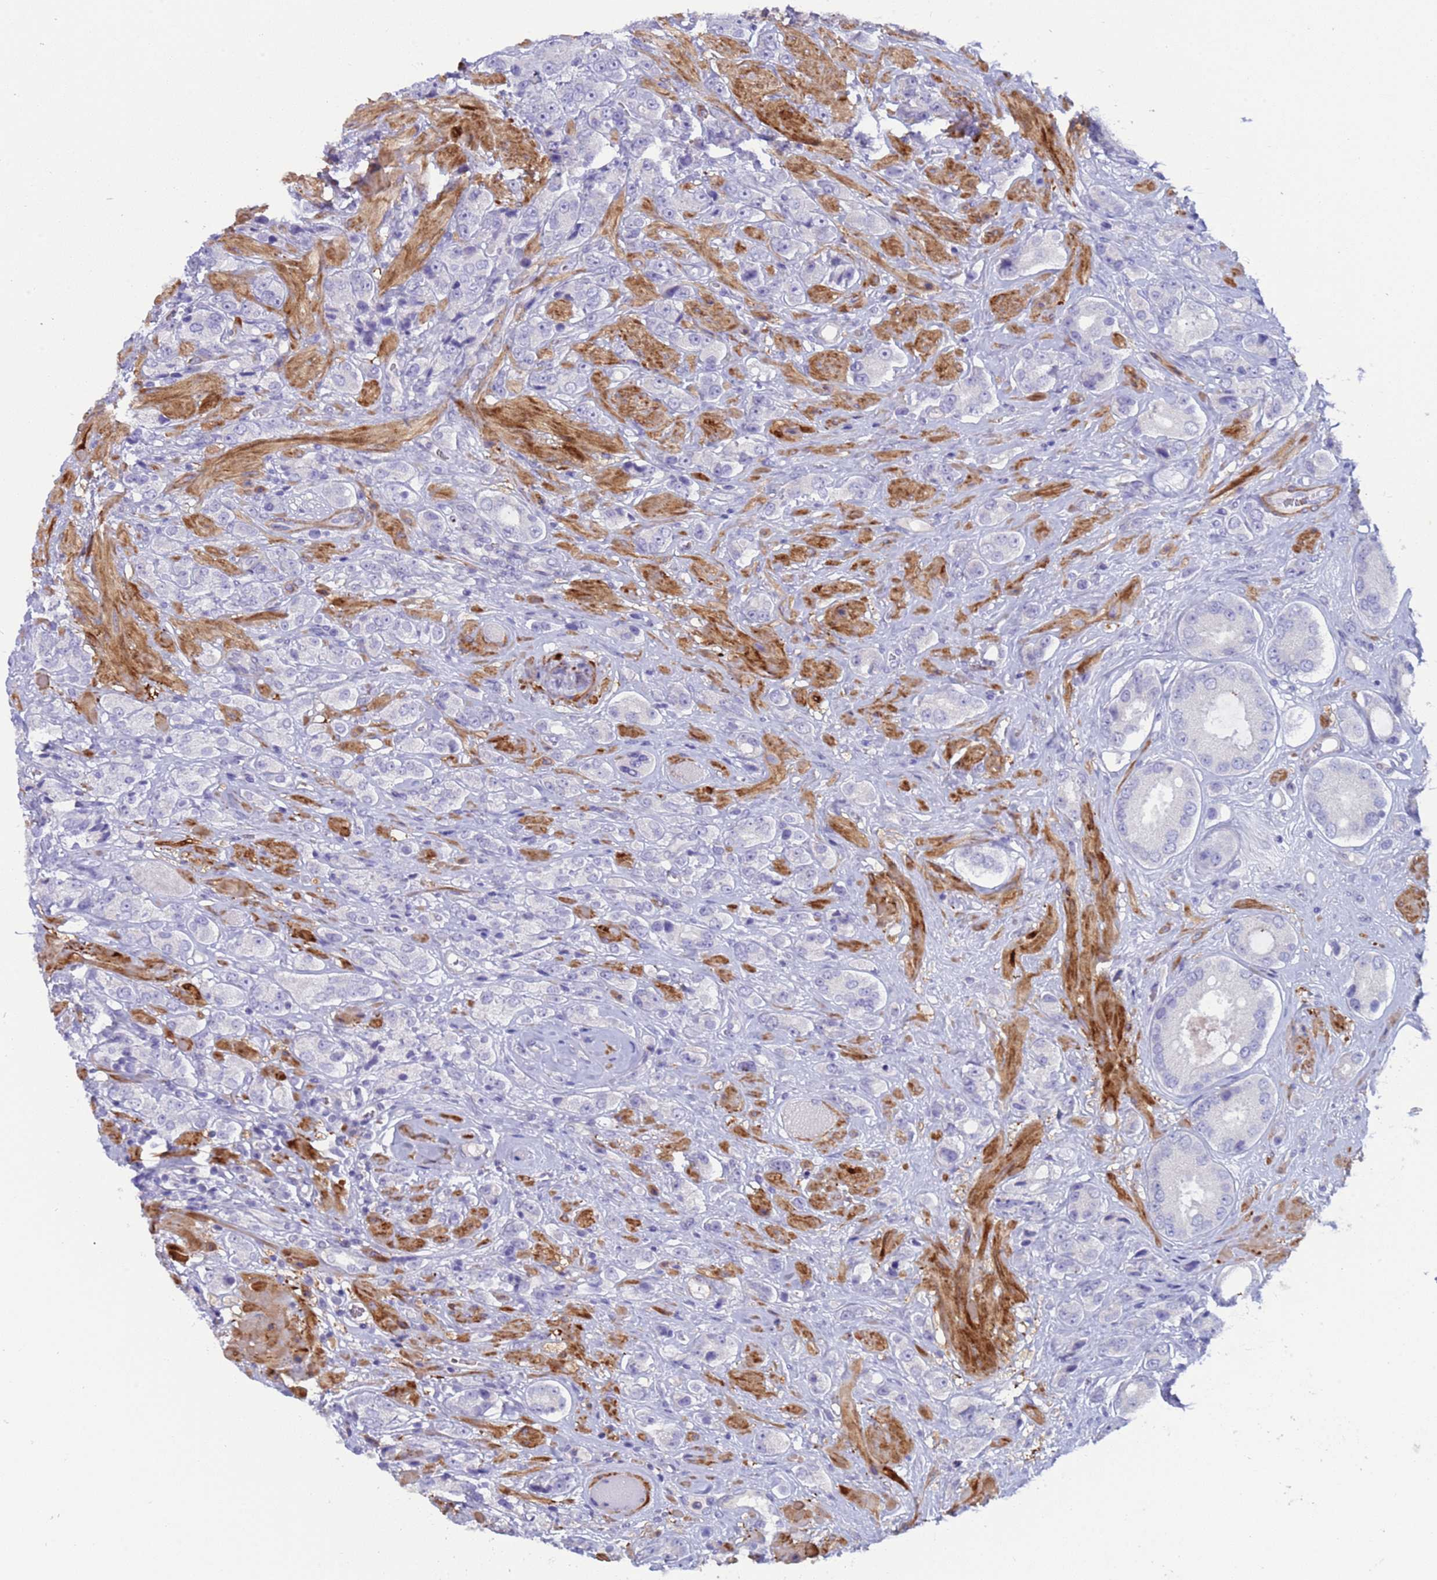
{"staining": {"intensity": "negative", "quantity": "none", "location": "none"}, "tissue": "prostate cancer", "cell_type": "Tumor cells", "image_type": "cancer", "snomed": [{"axis": "morphology", "description": "Adenocarcinoma, High grade"}, {"axis": "topography", "description": "Prostate and seminal vesicle, NOS"}], "caption": "Photomicrograph shows no protein expression in tumor cells of prostate adenocarcinoma (high-grade) tissue. Brightfield microscopy of immunohistochemistry (IHC) stained with DAB (brown) and hematoxylin (blue), captured at high magnification.", "gene": "KBTBD3", "patient": {"sex": "male", "age": 64}}